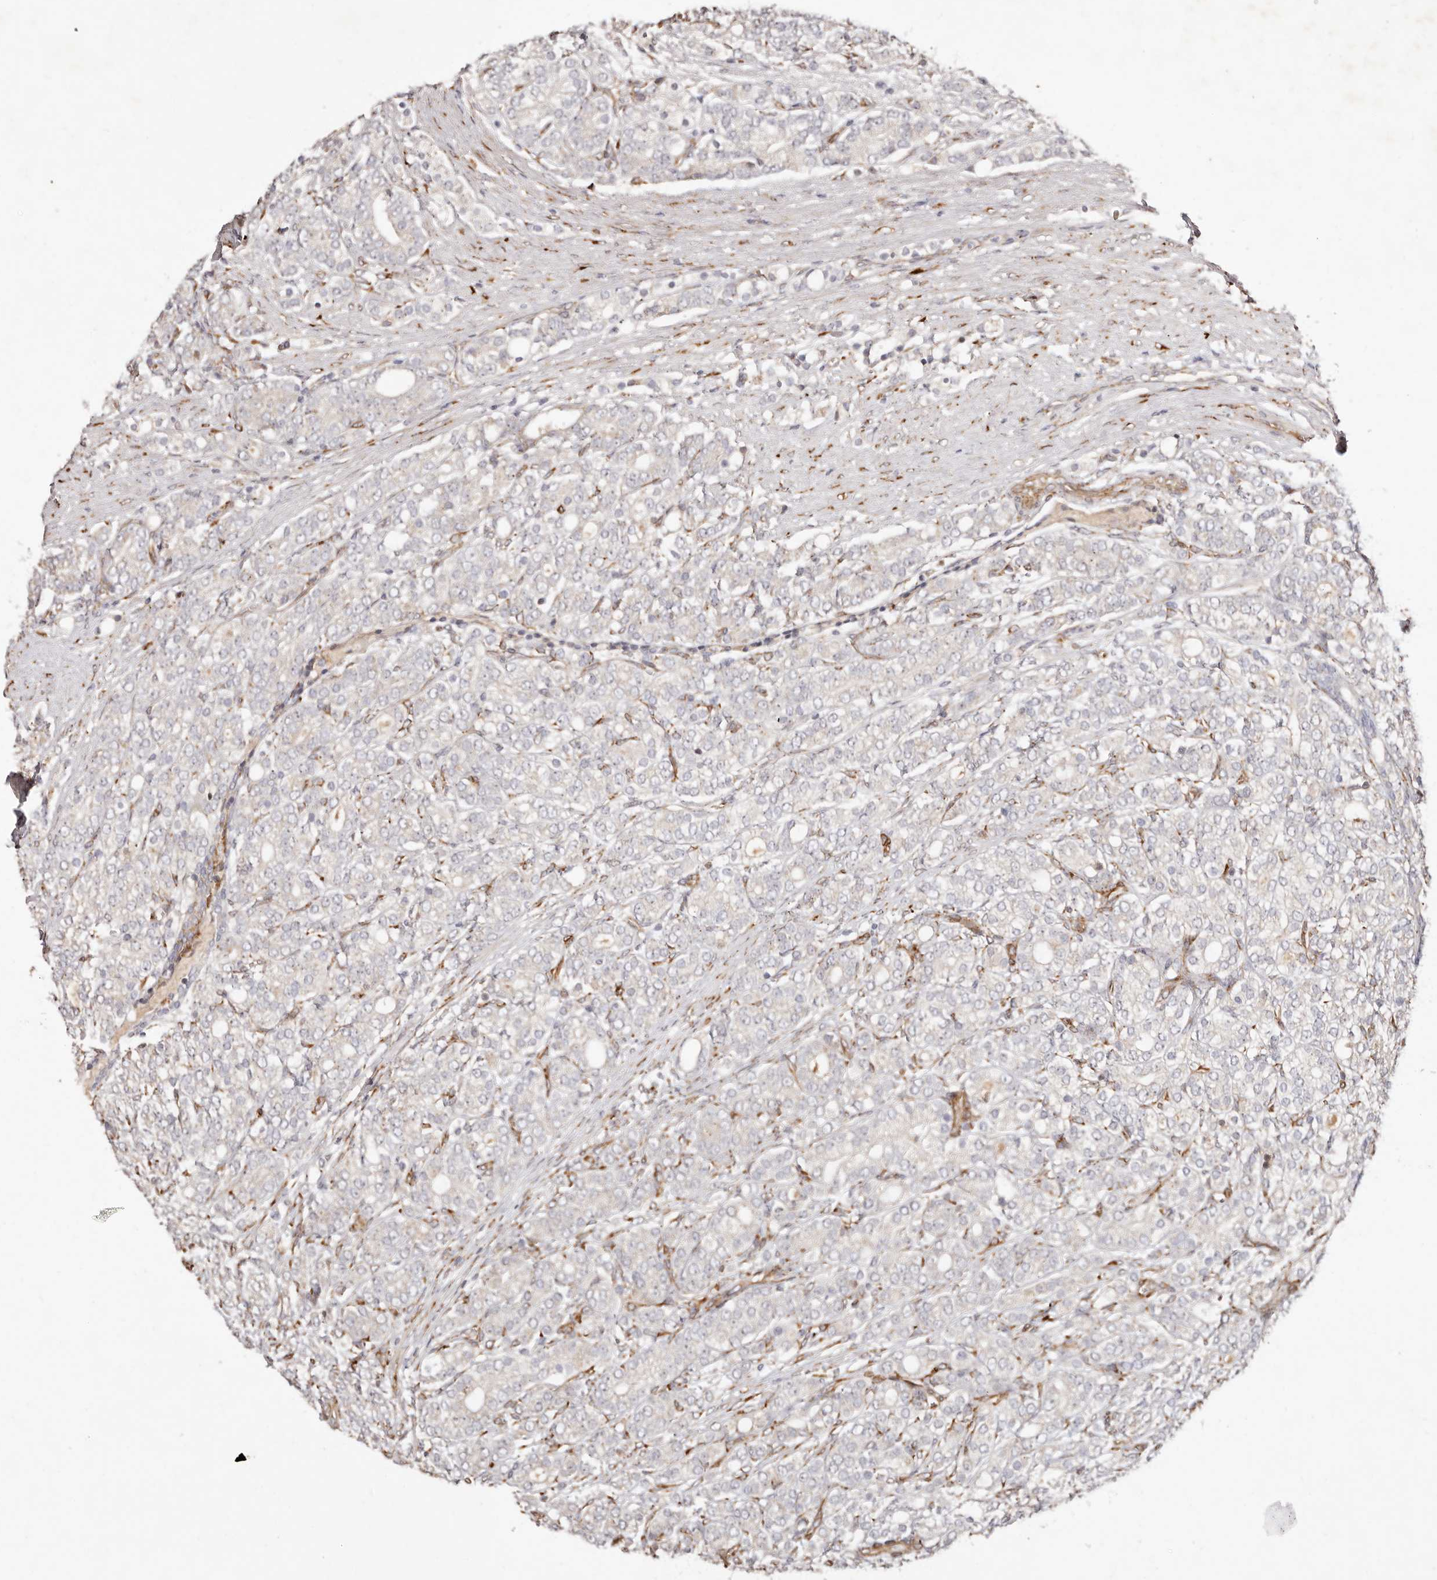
{"staining": {"intensity": "negative", "quantity": "none", "location": "none"}, "tissue": "prostate cancer", "cell_type": "Tumor cells", "image_type": "cancer", "snomed": [{"axis": "morphology", "description": "Adenocarcinoma, High grade"}, {"axis": "topography", "description": "Prostate"}], "caption": "There is no significant expression in tumor cells of prostate cancer. (Brightfield microscopy of DAB immunohistochemistry (IHC) at high magnification).", "gene": "SERPINH1", "patient": {"sex": "male", "age": 57}}